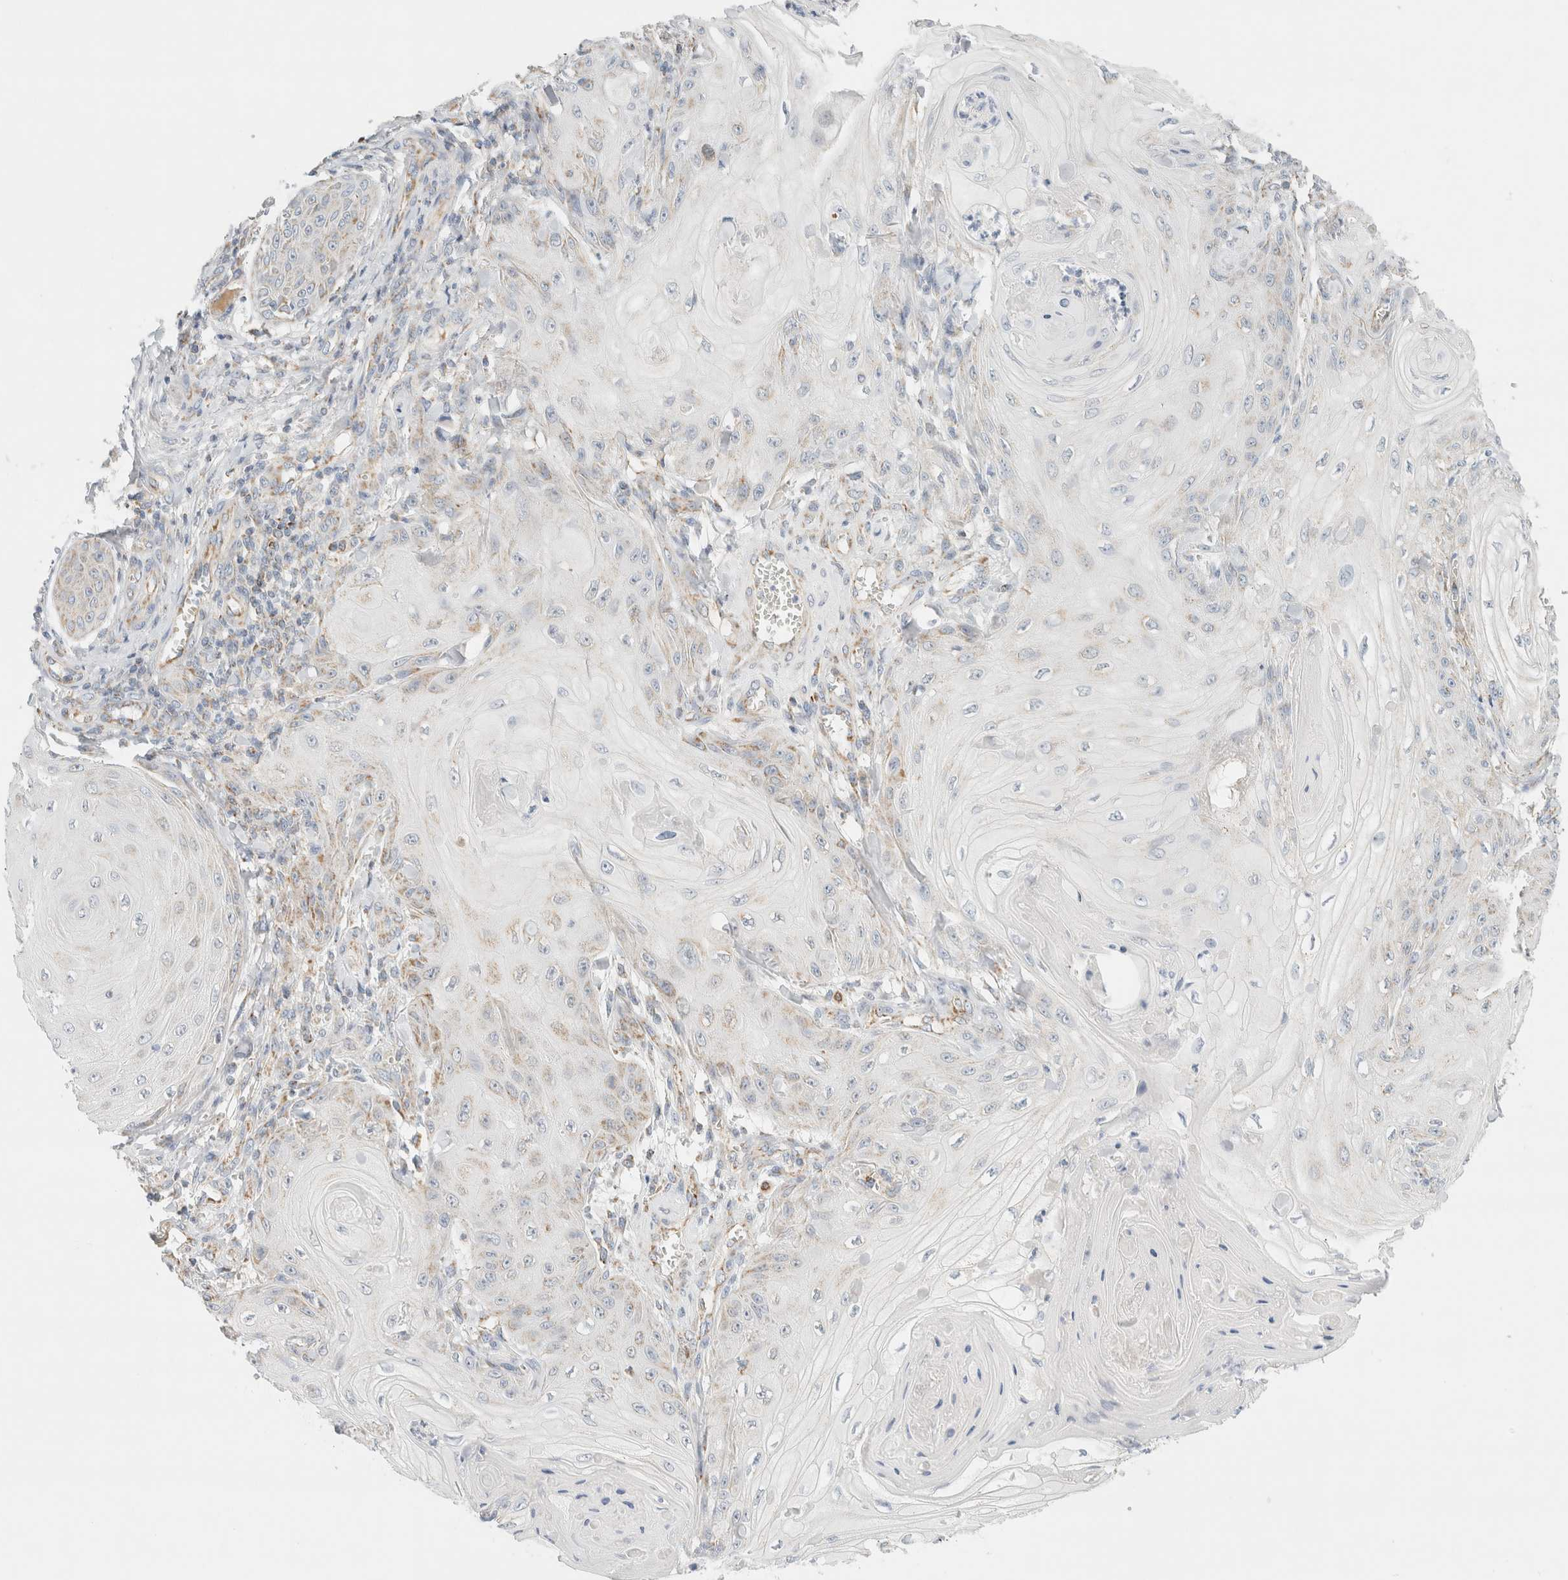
{"staining": {"intensity": "moderate", "quantity": "<25%", "location": "cytoplasmic/membranous"}, "tissue": "skin cancer", "cell_type": "Tumor cells", "image_type": "cancer", "snomed": [{"axis": "morphology", "description": "Squamous cell carcinoma, NOS"}, {"axis": "topography", "description": "Skin"}], "caption": "Approximately <25% of tumor cells in skin cancer (squamous cell carcinoma) reveal moderate cytoplasmic/membranous protein positivity as visualized by brown immunohistochemical staining.", "gene": "HDHD3", "patient": {"sex": "male", "age": 74}}